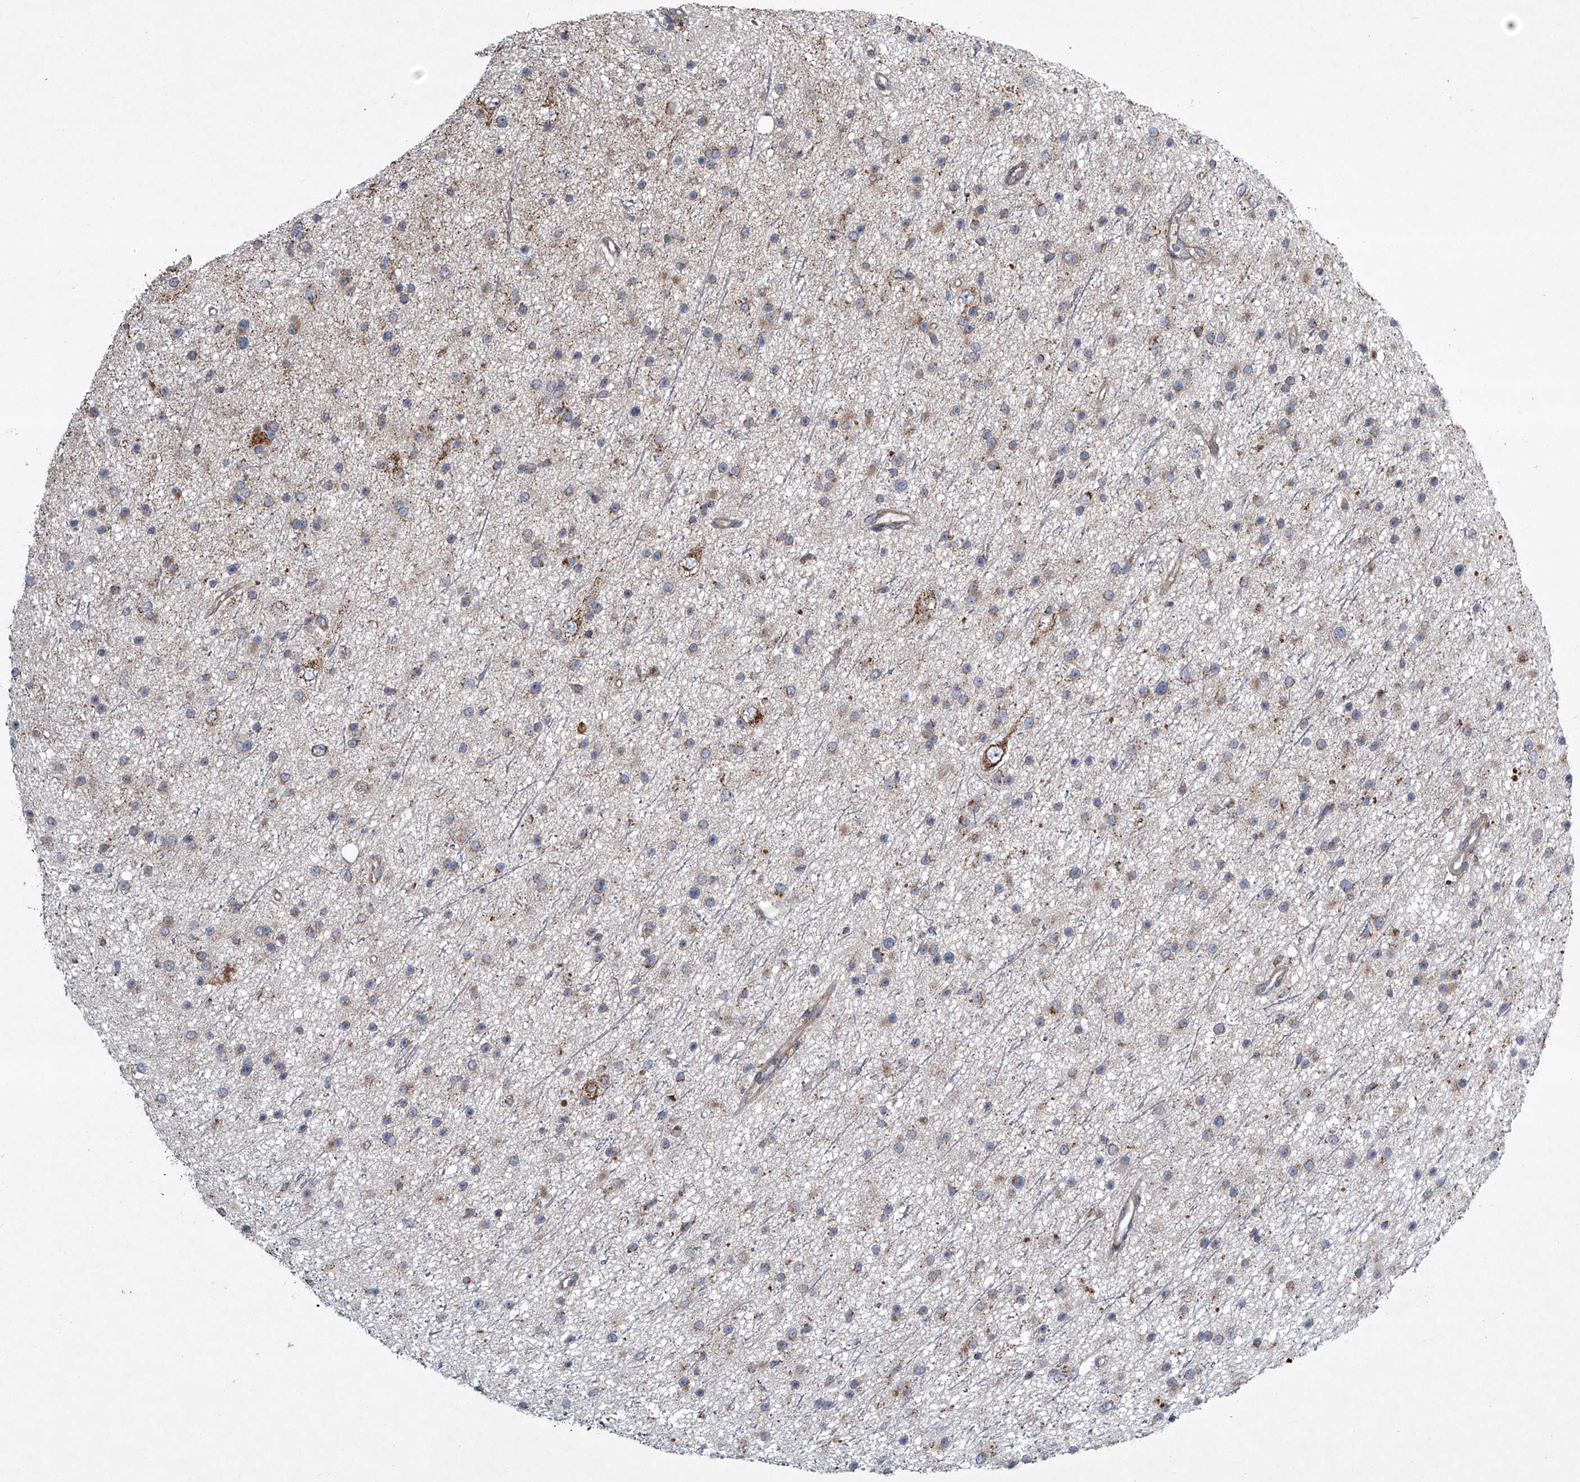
{"staining": {"intensity": "weak", "quantity": "25%-75%", "location": "cytoplasmic/membranous"}, "tissue": "glioma", "cell_type": "Tumor cells", "image_type": "cancer", "snomed": [{"axis": "morphology", "description": "Glioma, malignant, Low grade"}, {"axis": "topography", "description": "Cerebral cortex"}], "caption": "Tumor cells show low levels of weak cytoplasmic/membranous positivity in approximately 25%-75% of cells in human malignant glioma (low-grade).", "gene": "STRADA", "patient": {"sex": "female", "age": 39}}